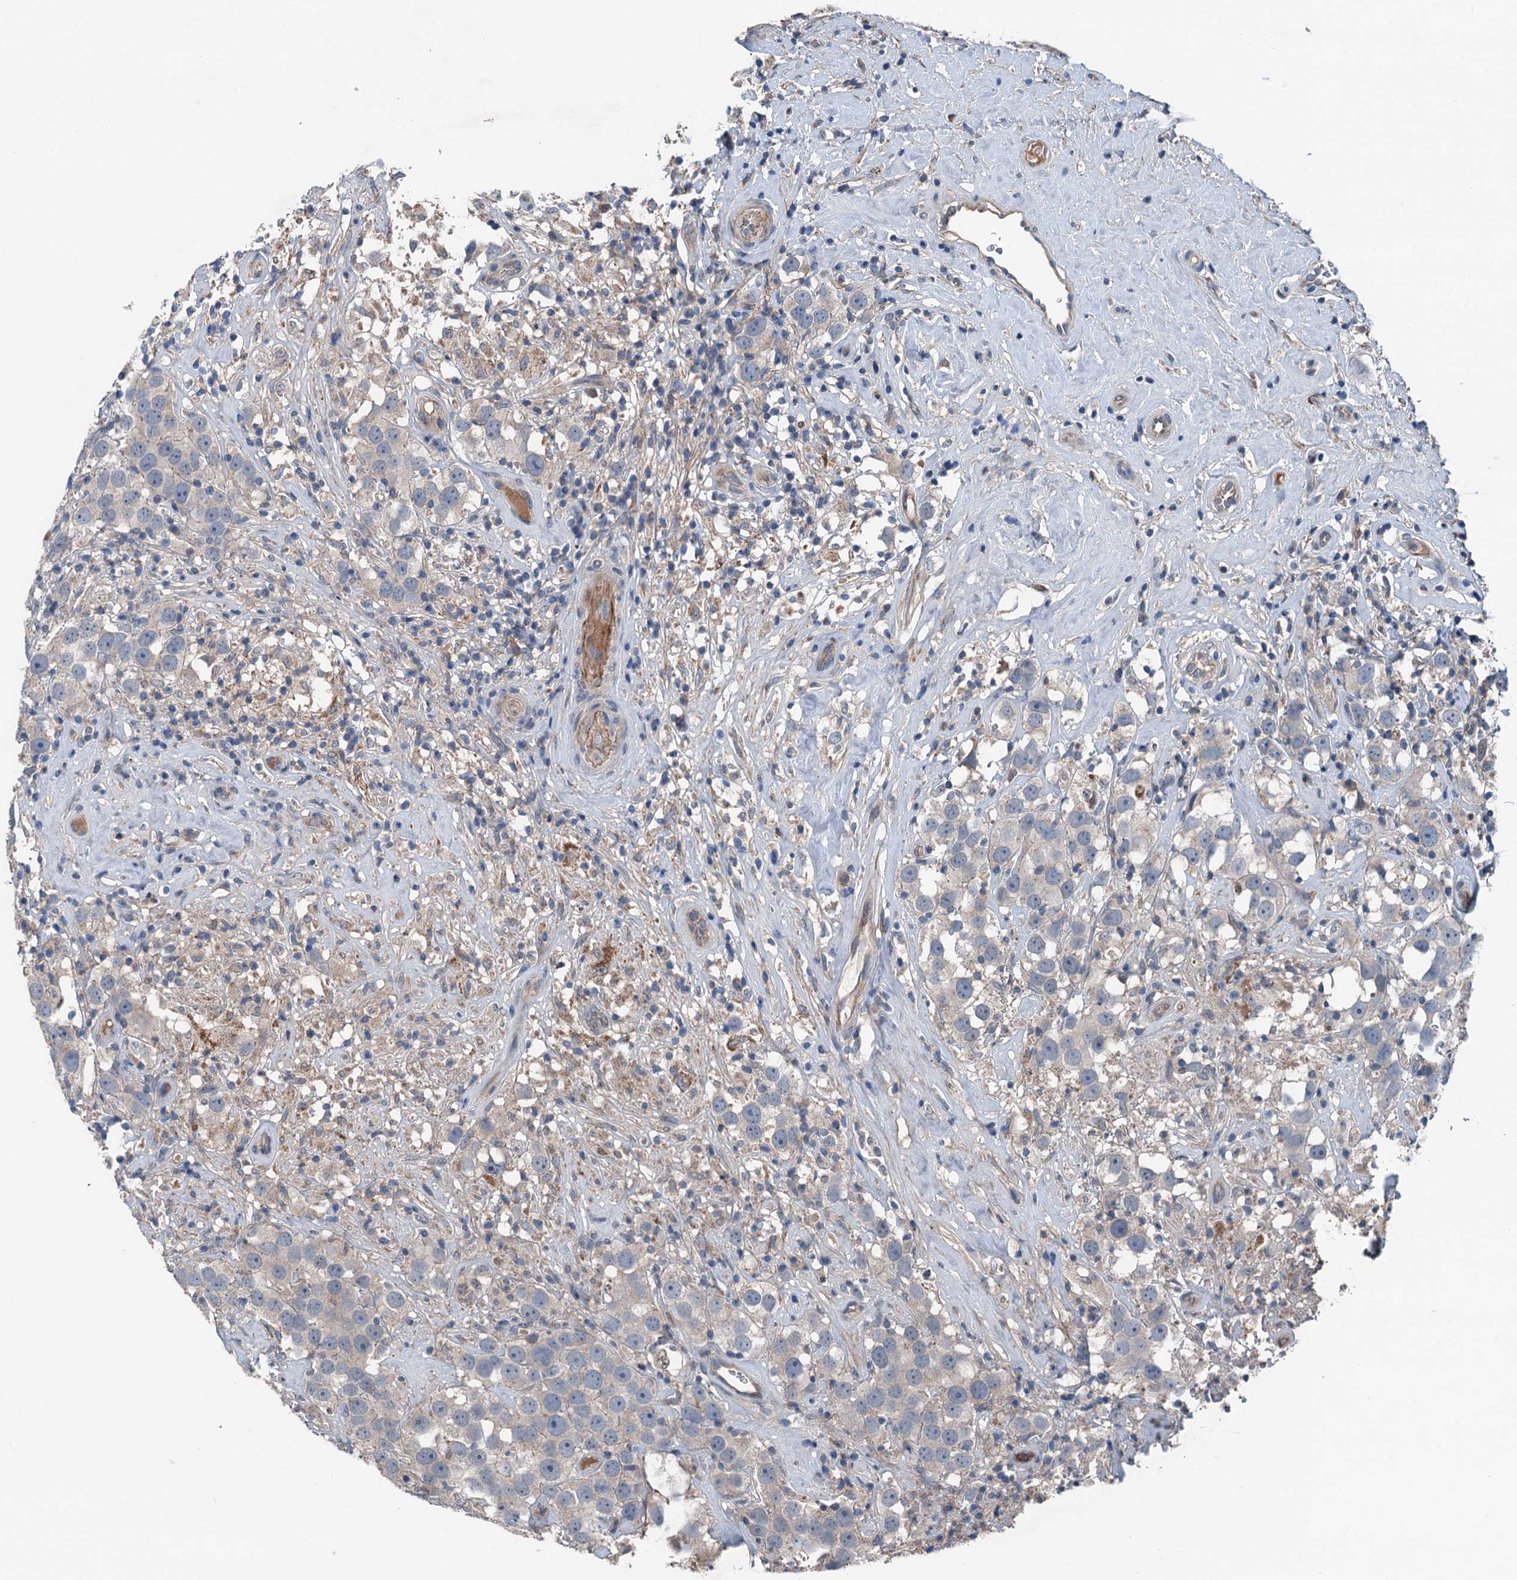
{"staining": {"intensity": "negative", "quantity": "none", "location": "none"}, "tissue": "testis cancer", "cell_type": "Tumor cells", "image_type": "cancer", "snomed": [{"axis": "morphology", "description": "Seminoma, NOS"}, {"axis": "topography", "description": "Testis"}], "caption": "Immunohistochemical staining of human seminoma (testis) displays no significant staining in tumor cells. (DAB (3,3'-diaminobenzidine) IHC visualized using brightfield microscopy, high magnification).", "gene": "SLC2A10", "patient": {"sex": "male", "age": 49}}